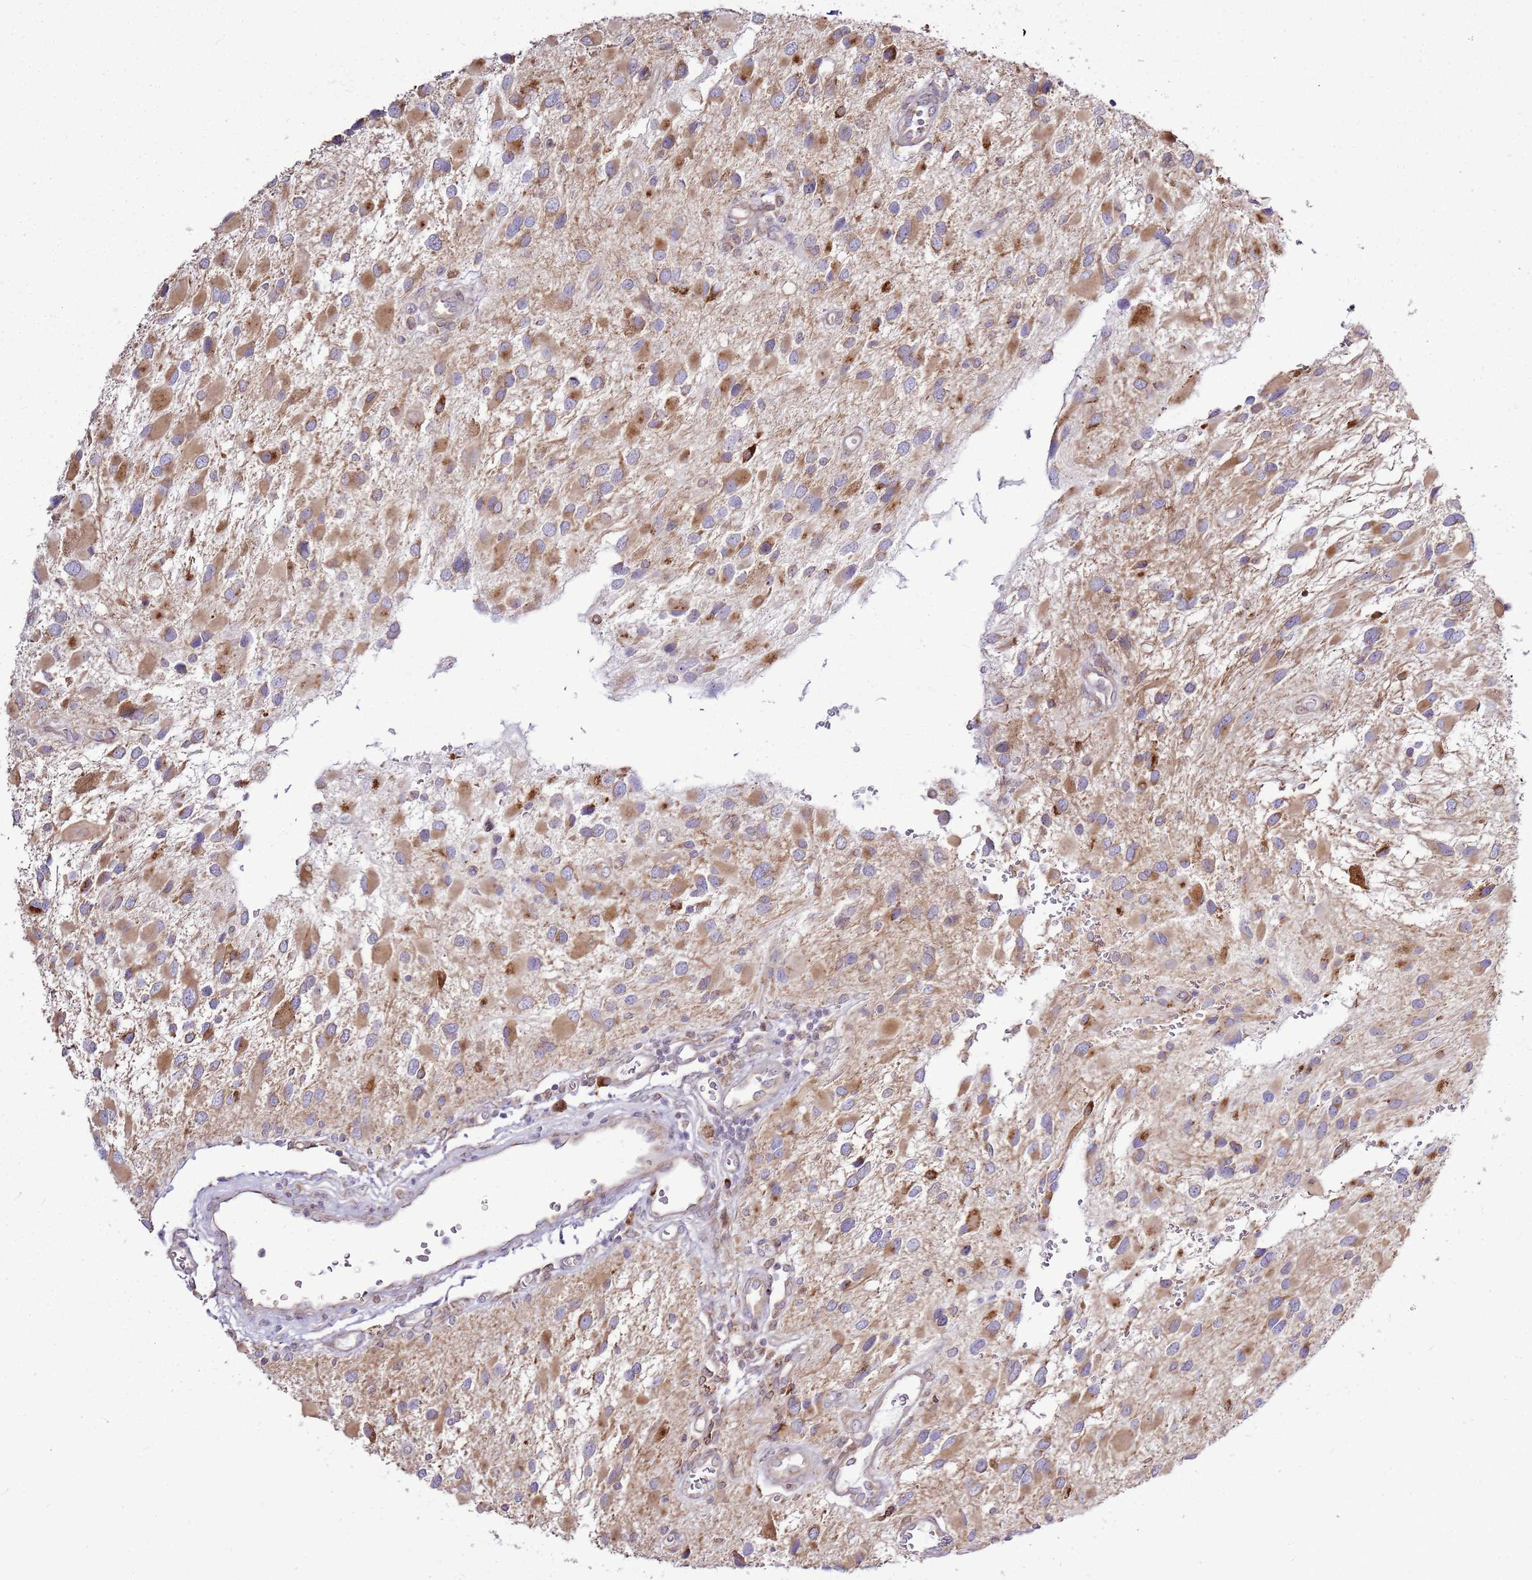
{"staining": {"intensity": "moderate", "quantity": ">75%", "location": "cytoplasmic/membranous"}, "tissue": "glioma", "cell_type": "Tumor cells", "image_type": "cancer", "snomed": [{"axis": "morphology", "description": "Glioma, malignant, High grade"}, {"axis": "topography", "description": "Brain"}], "caption": "Immunohistochemical staining of malignant high-grade glioma reveals medium levels of moderate cytoplasmic/membranous expression in approximately >75% of tumor cells.", "gene": "TMED10", "patient": {"sex": "male", "age": 53}}